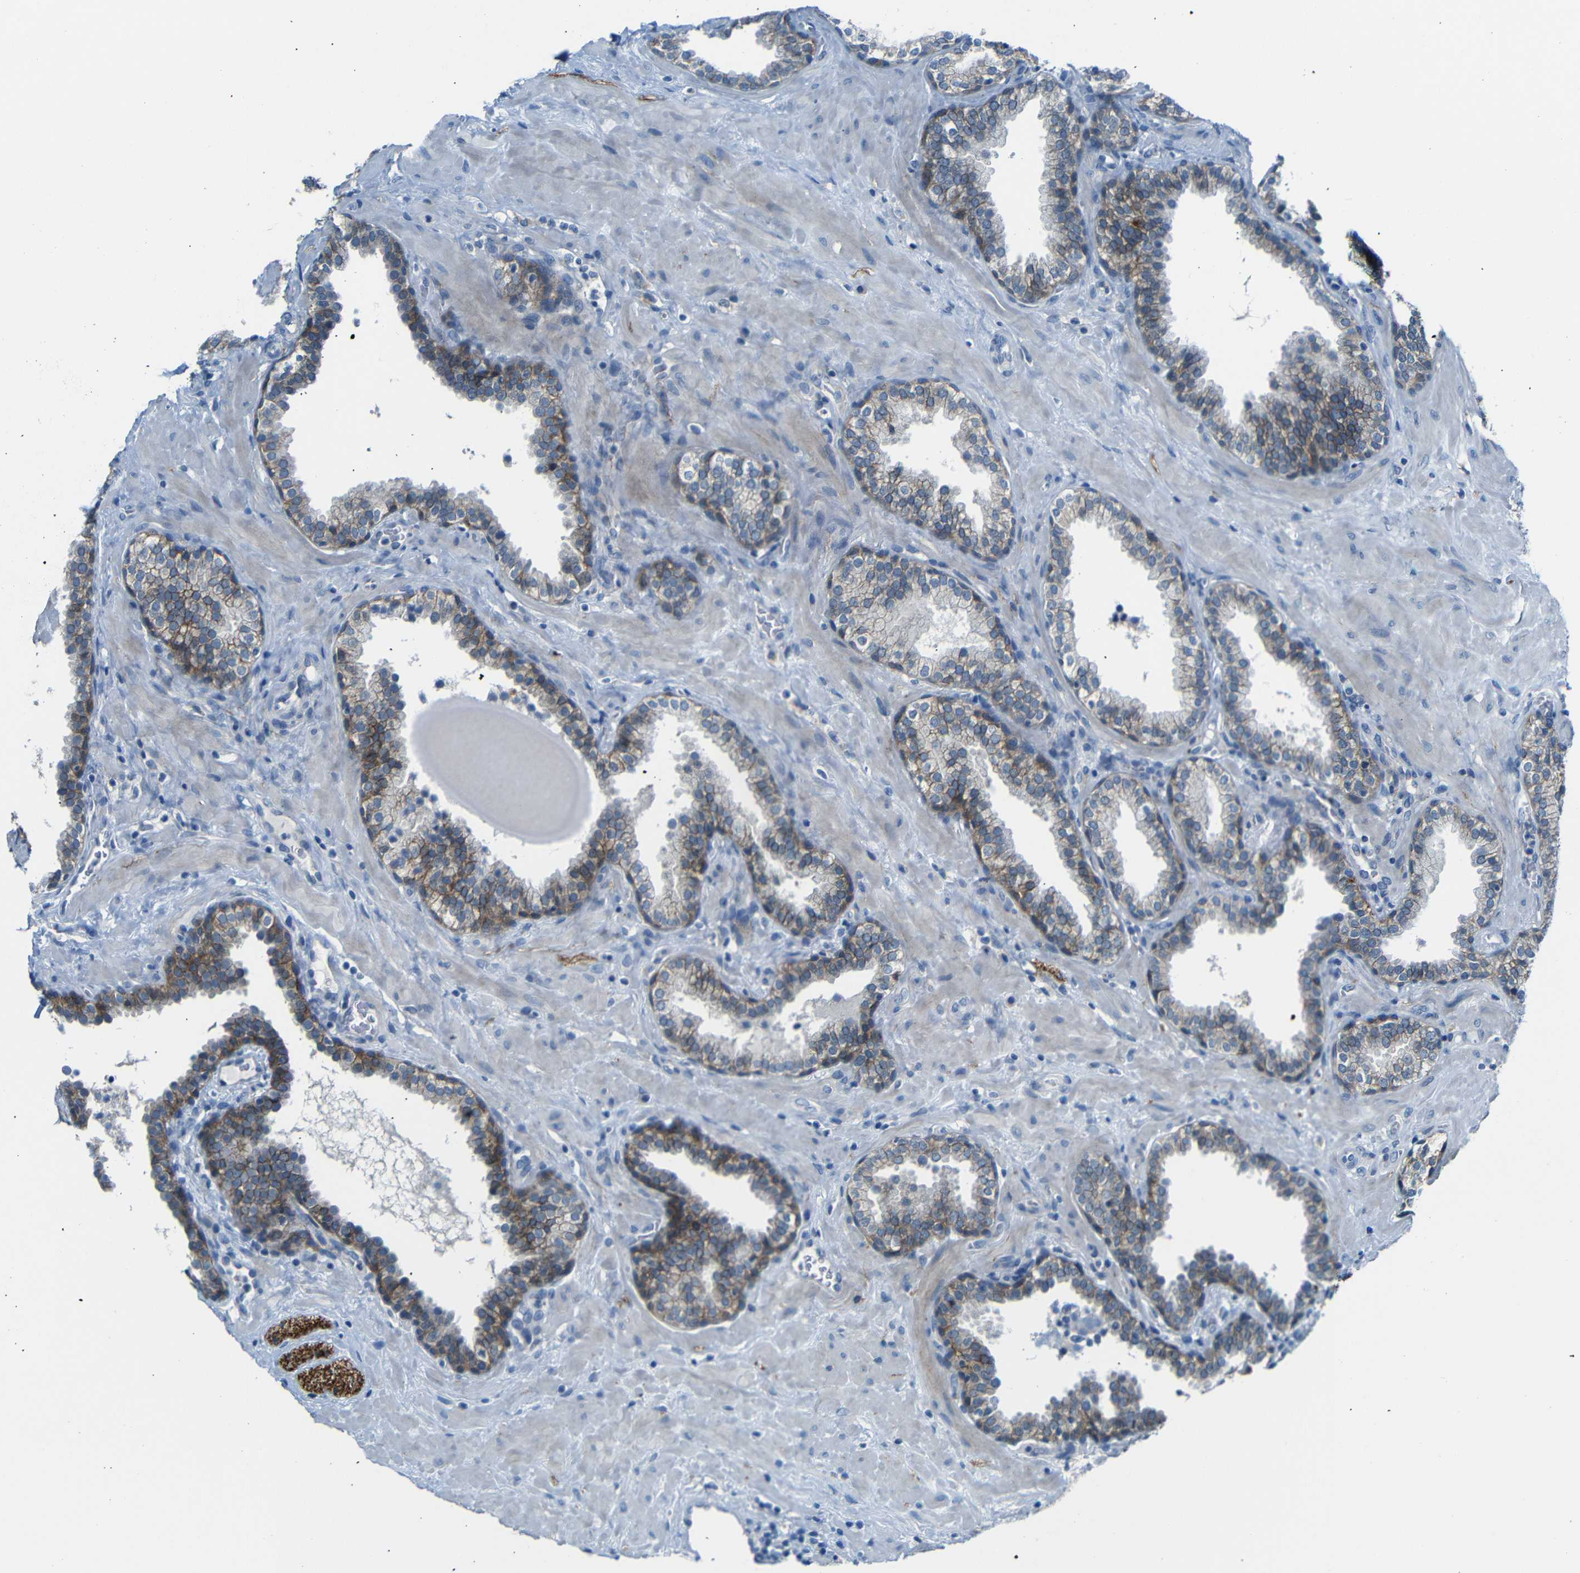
{"staining": {"intensity": "moderate", "quantity": ">75%", "location": "cytoplasmic/membranous"}, "tissue": "prostate", "cell_type": "Glandular cells", "image_type": "normal", "snomed": [{"axis": "morphology", "description": "Normal tissue, NOS"}, {"axis": "topography", "description": "Prostate"}], "caption": "Immunohistochemistry (IHC) image of unremarkable prostate: human prostate stained using IHC exhibits medium levels of moderate protein expression localized specifically in the cytoplasmic/membranous of glandular cells, appearing as a cytoplasmic/membranous brown color.", "gene": "ANK3", "patient": {"sex": "male", "age": 51}}